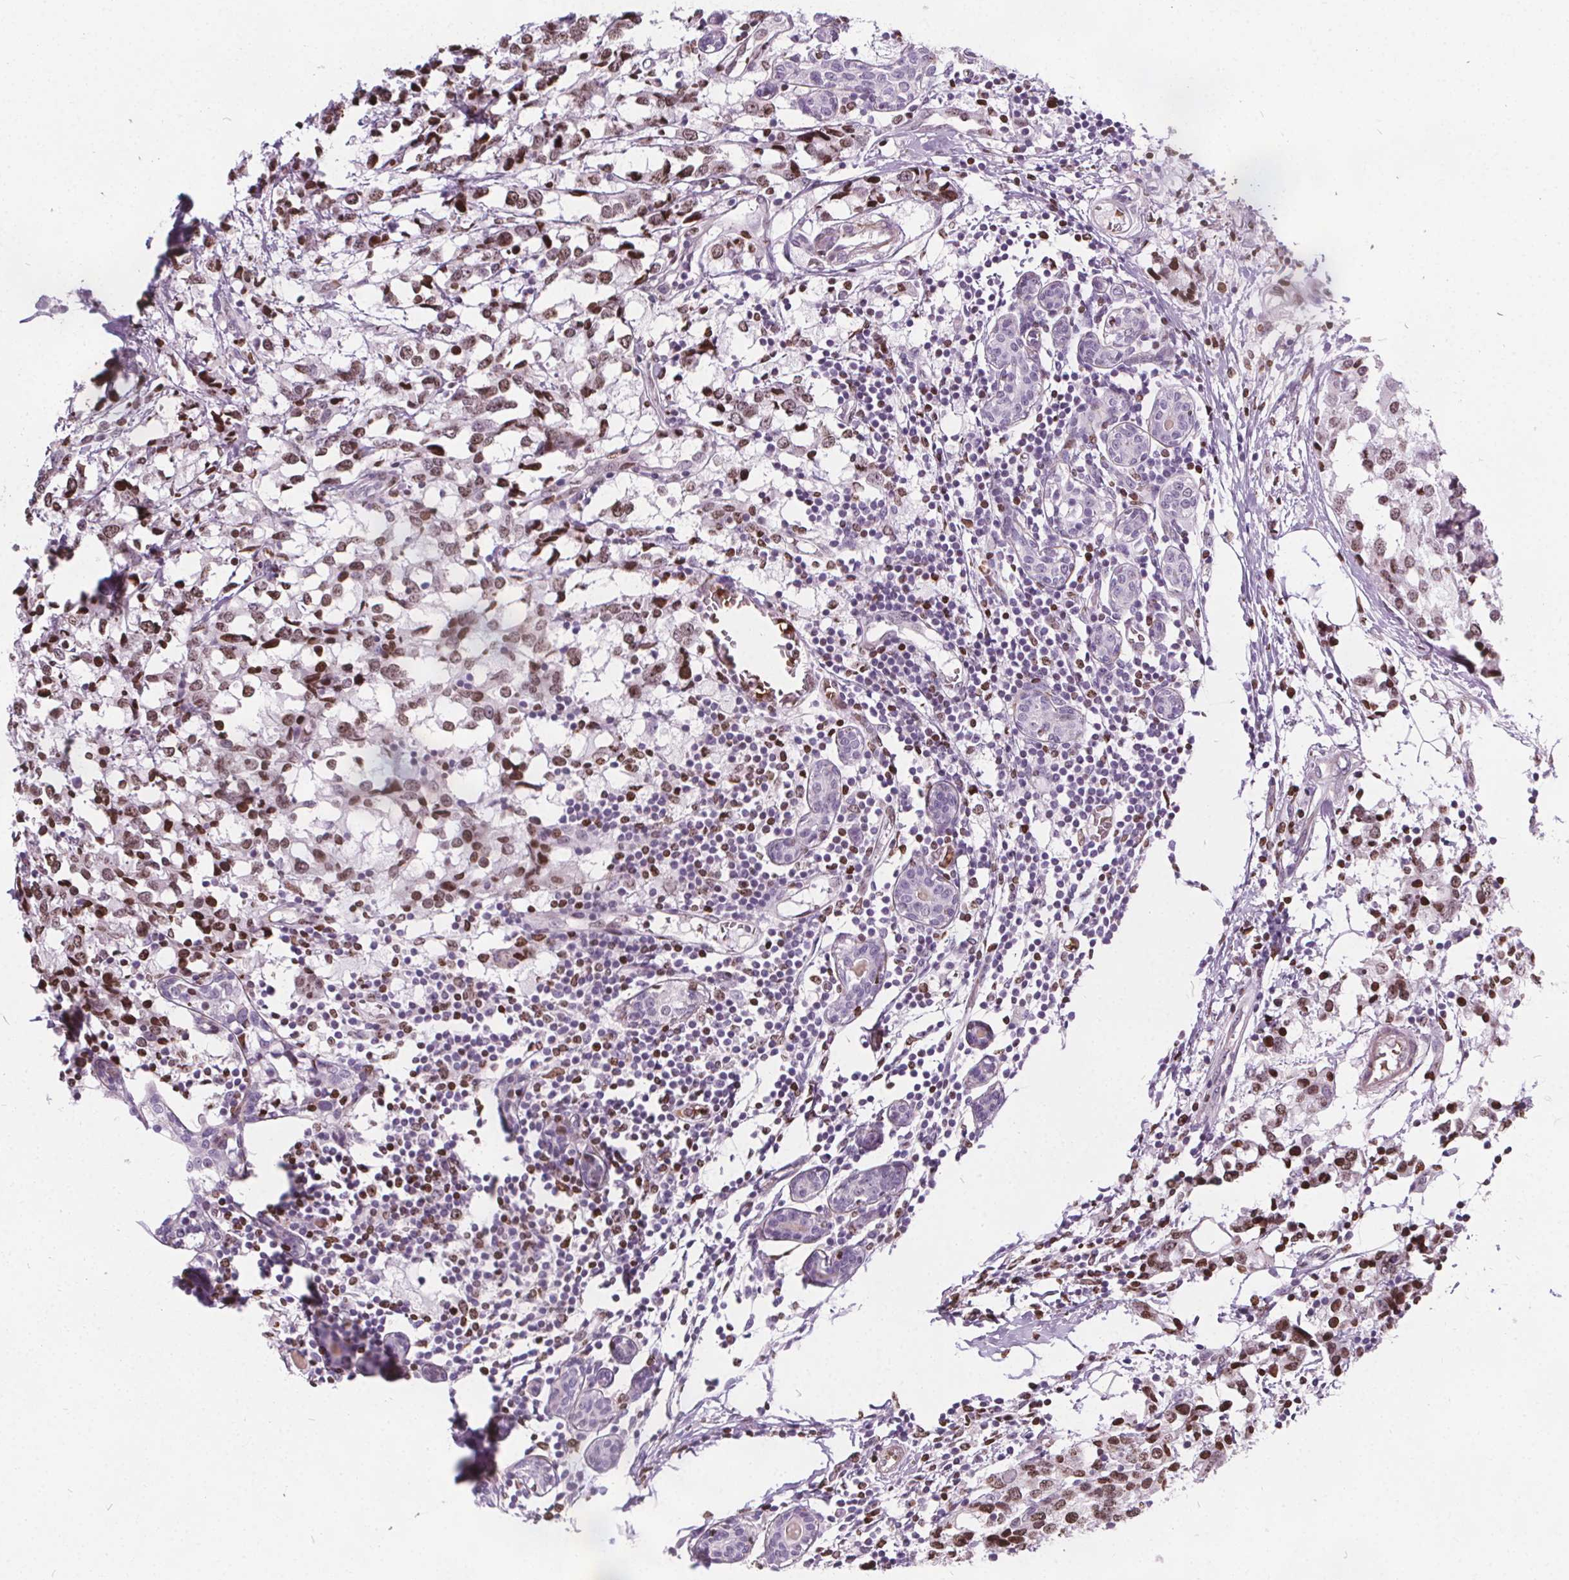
{"staining": {"intensity": "moderate", "quantity": ">75%", "location": "nuclear"}, "tissue": "breast cancer", "cell_type": "Tumor cells", "image_type": "cancer", "snomed": [{"axis": "morphology", "description": "Lobular carcinoma"}, {"axis": "topography", "description": "Breast"}], "caption": "This is an image of immunohistochemistry staining of lobular carcinoma (breast), which shows moderate positivity in the nuclear of tumor cells.", "gene": "ISLR2", "patient": {"sex": "female", "age": 59}}